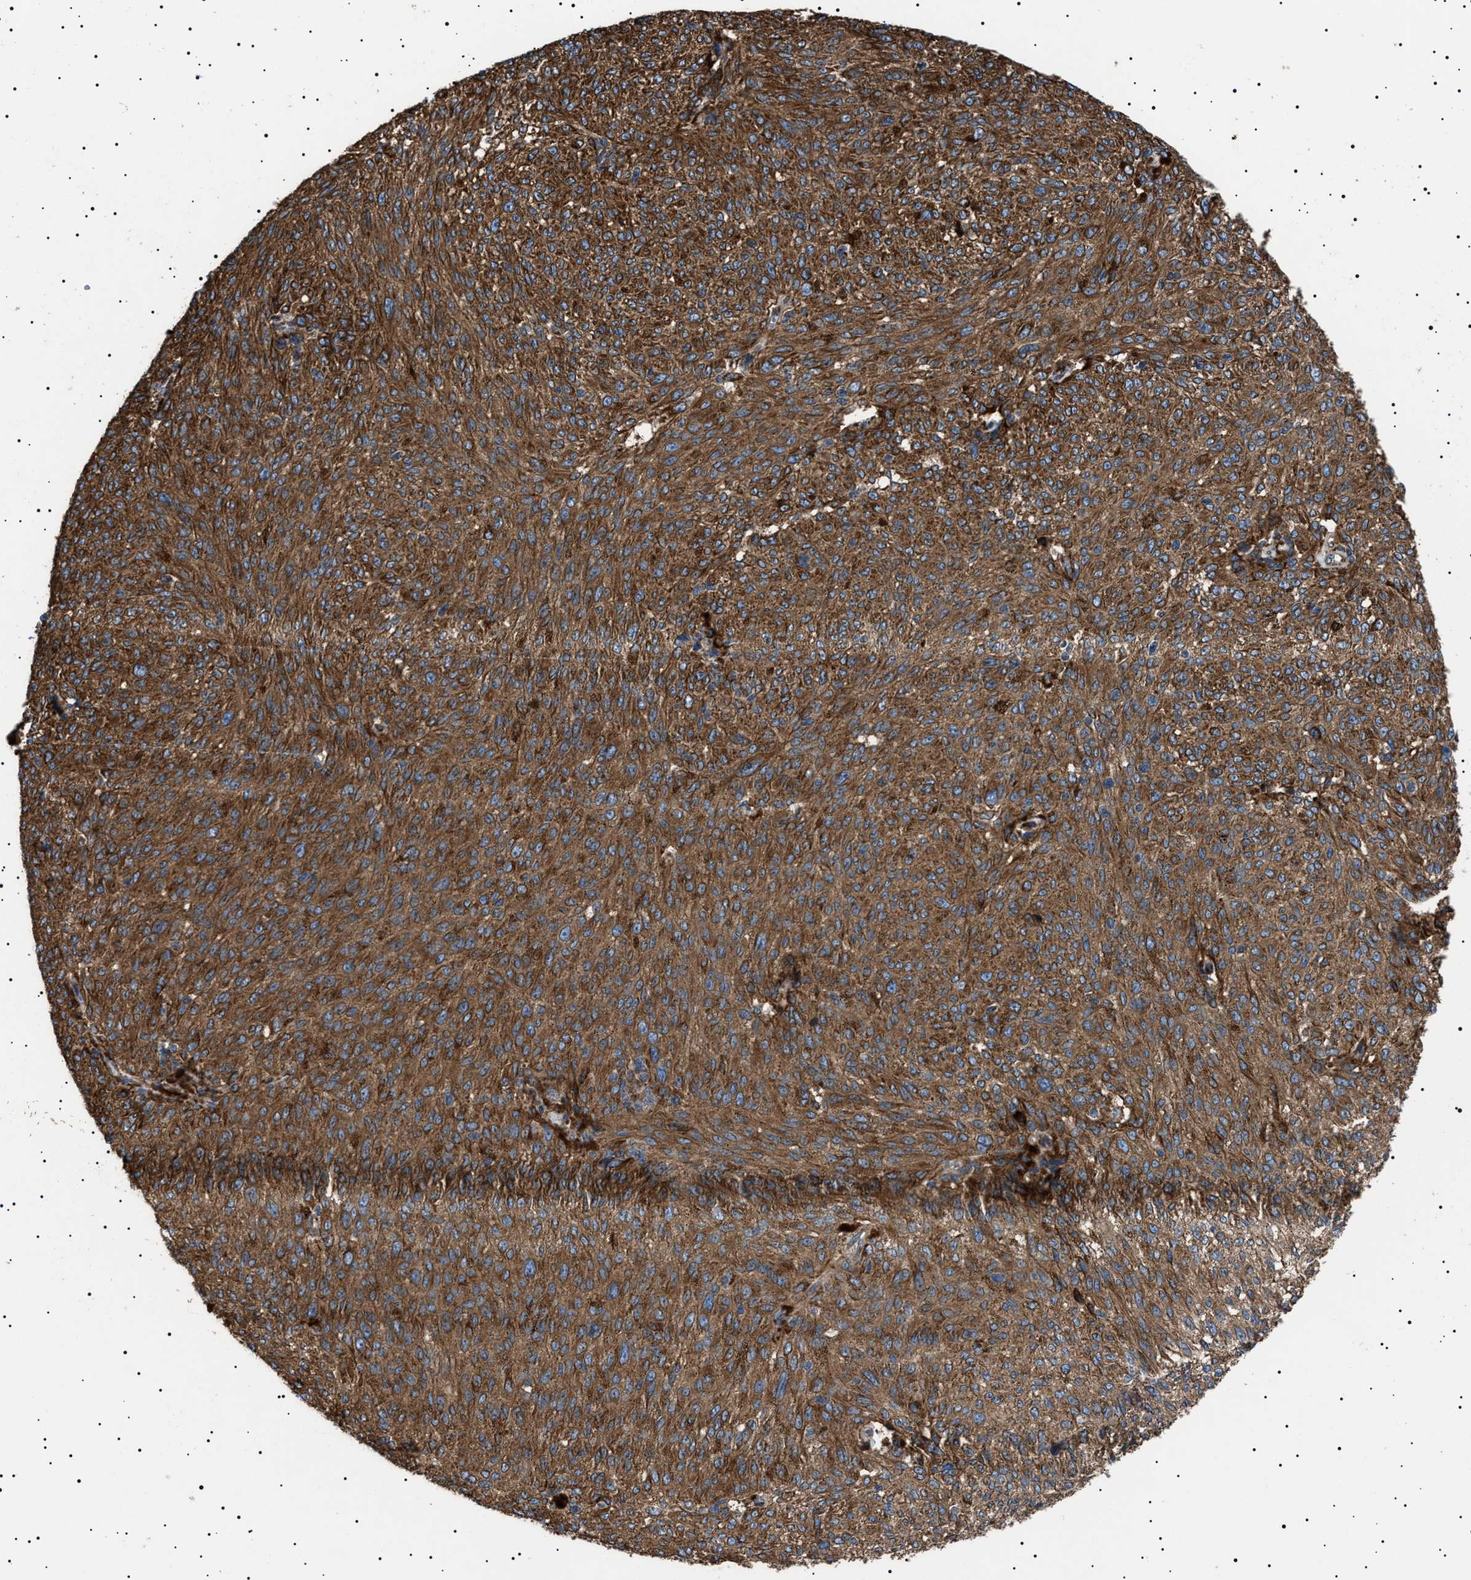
{"staining": {"intensity": "moderate", "quantity": ">75%", "location": "cytoplasmic/membranous"}, "tissue": "melanoma", "cell_type": "Tumor cells", "image_type": "cancer", "snomed": [{"axis": "morphology", "description": "Malignant melanoma, NOS"}, {"axis": "topography", "description": "Skin"}], "caption": "A medium amount of moderate cytoplasmic/membranous staining is identified in approximately >75% of tumor cells in melanoma tissue. The staining was performed using DAB (3,3'-diaminobenzidine) to visualize the protein expression in brown, while the nuclei were stained in blue with hematoxylin (Magnification: 20x).", "gene": "TOP1MT", "patient": {"sex": "female", "age": 72}}